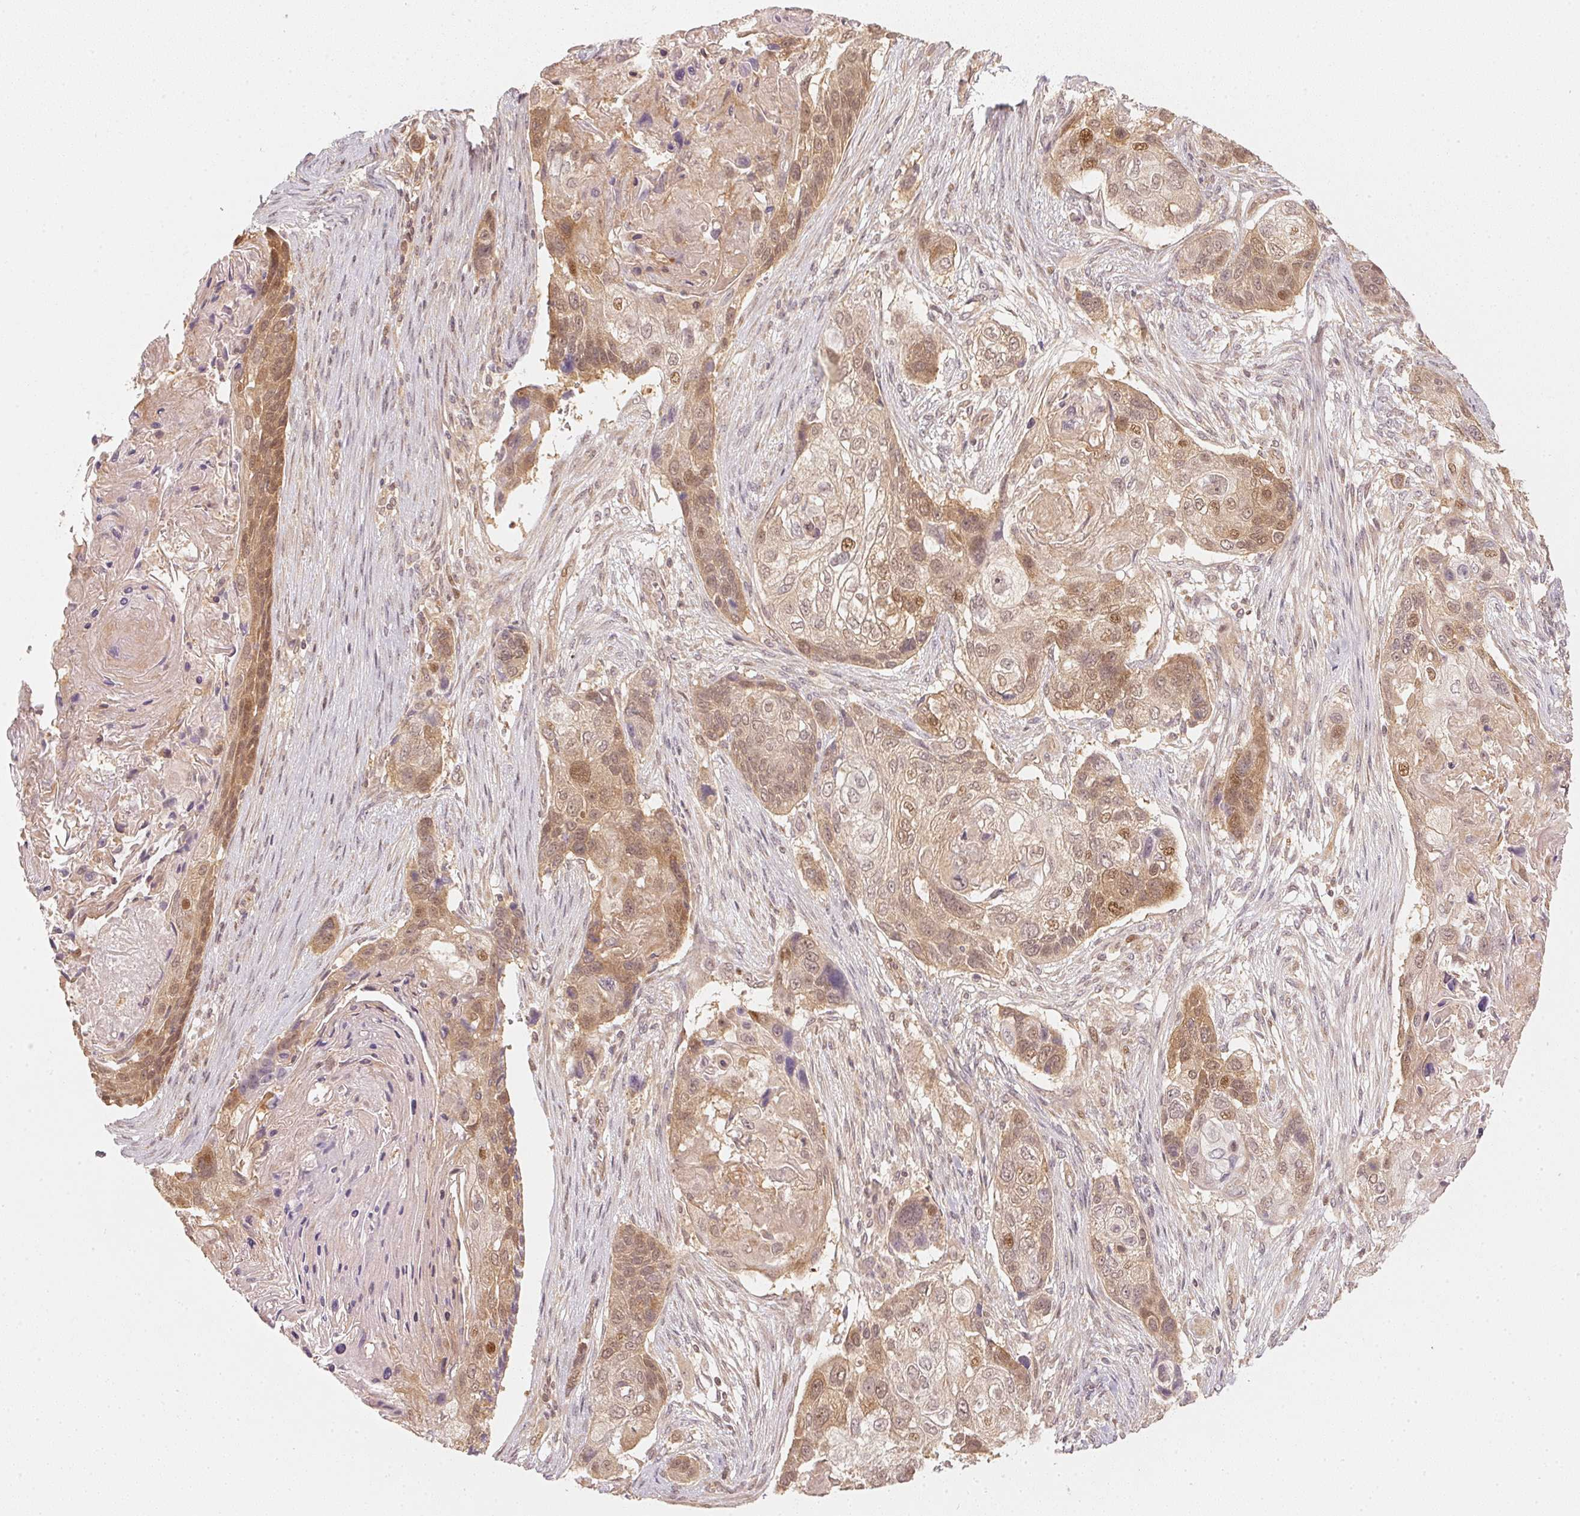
{"staining": {"intensity": "weak", "quantity": "25%-75%", "location": "cytoplasmic/membranous,nuclear"}, "tissue": "lung cancer", "cell_type": "Tumor cells", "image_type": "cancer", "snomed": [{"axis": "morphology", "description": "Squamous cell carcinoma, NOS"}, {"axis": "topography", "description": "Lung"}], "caption": "Lung squamous cell carcinoma stained with a protein marker reveals weak staining in tumor cells.", "gene": "UBE2L3", "patient": {"sex": "male", "age": 69}}